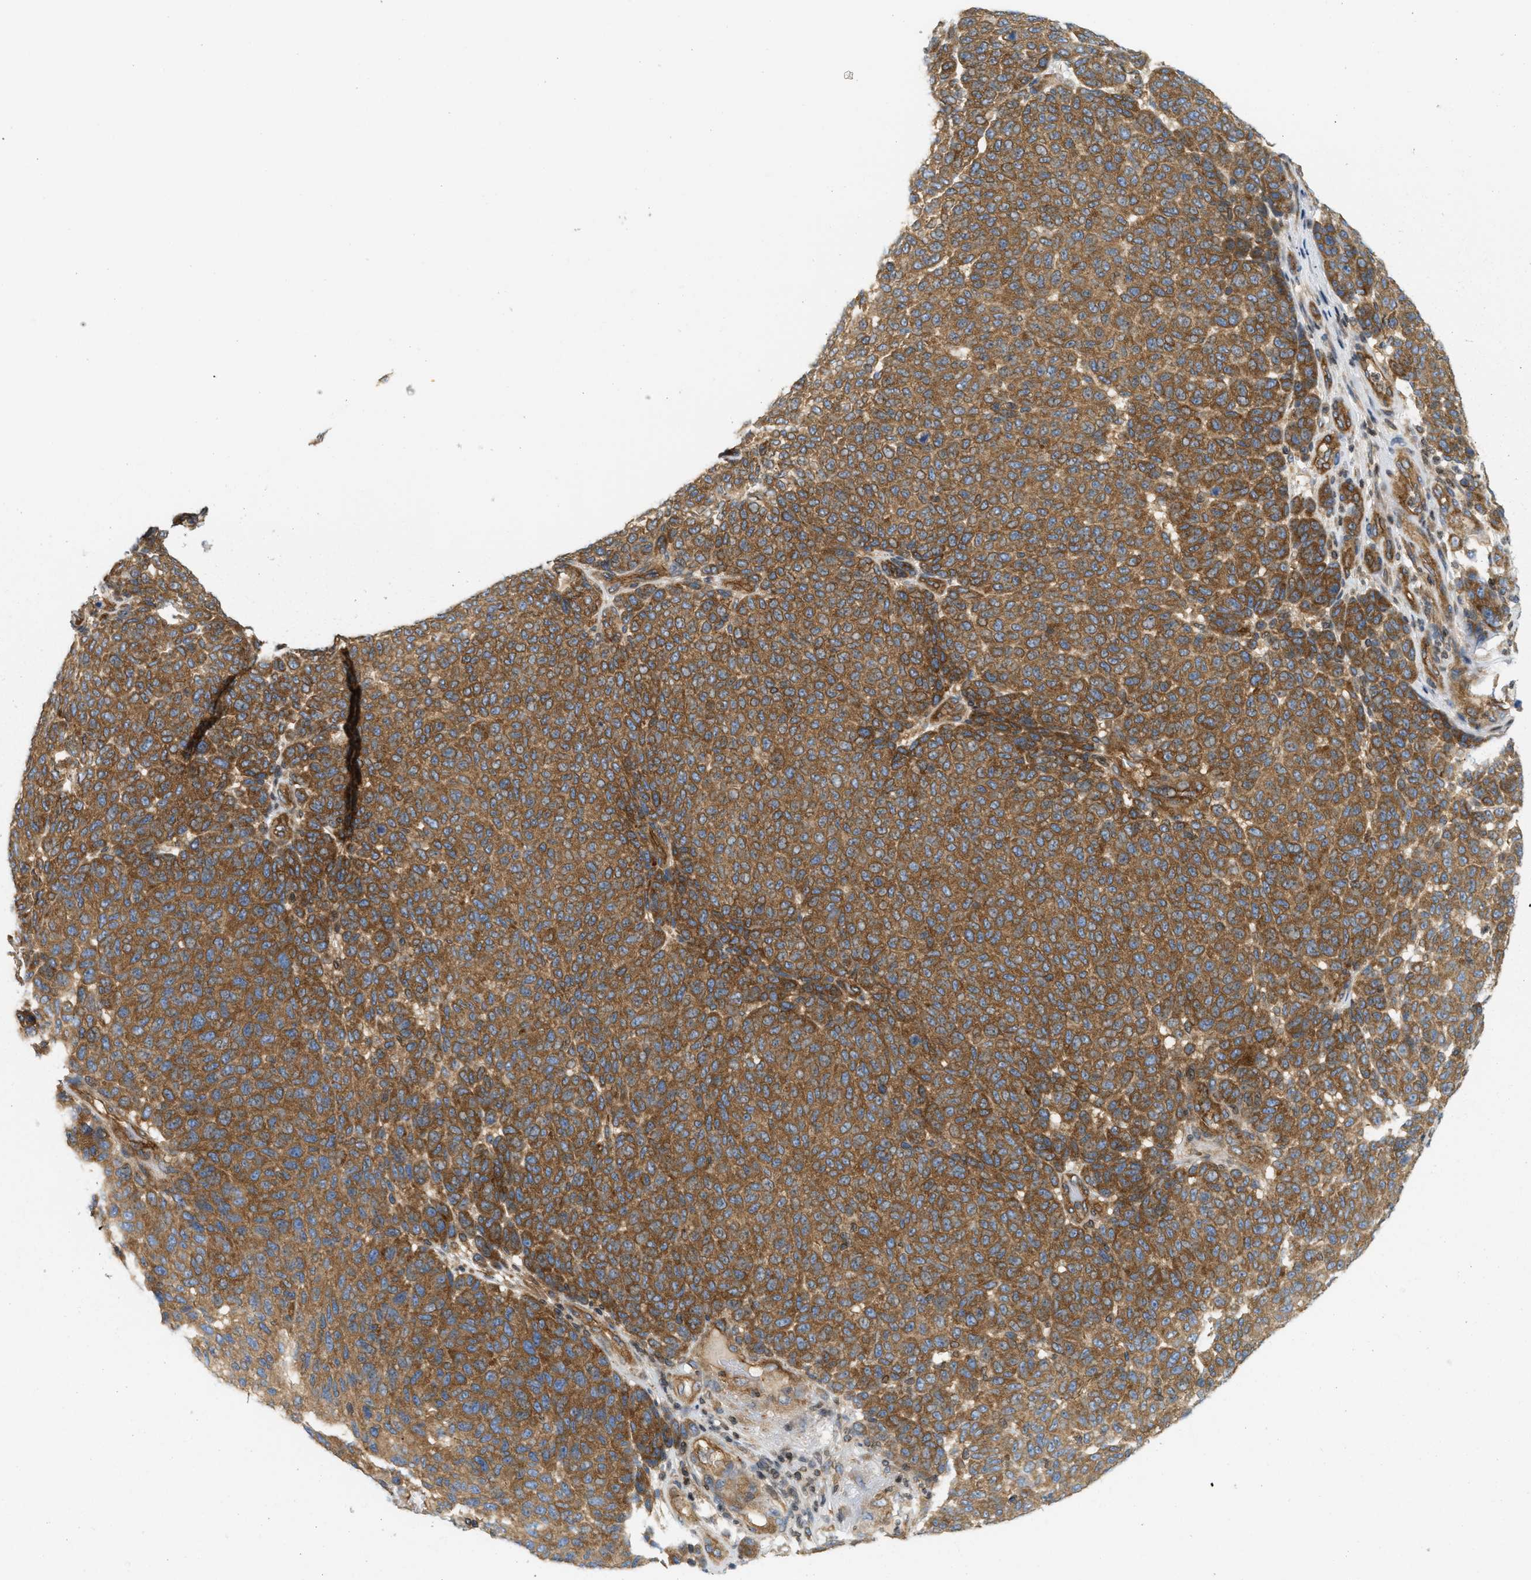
{"staining": {"intensity": "strong", "quantity": ">75%", "location": "cytoplasmic/membranous"}, "tissue": "melanoma", "cell_type": "Tumor cells", "image_type": "cancer", "snomed": [{"axis": "morphology", "description": "Malignant melanoma, NOS"}, {"axis": "topography", "description": "Skin"}], "caption": "Melanoma stained with DAB IHC demonstrates high levels of strong cytoplasmic/membranous positivity in approximately >75% of tumor cells.", "gene": "STRN", "patient": {"sex": "male", "age": 59}}